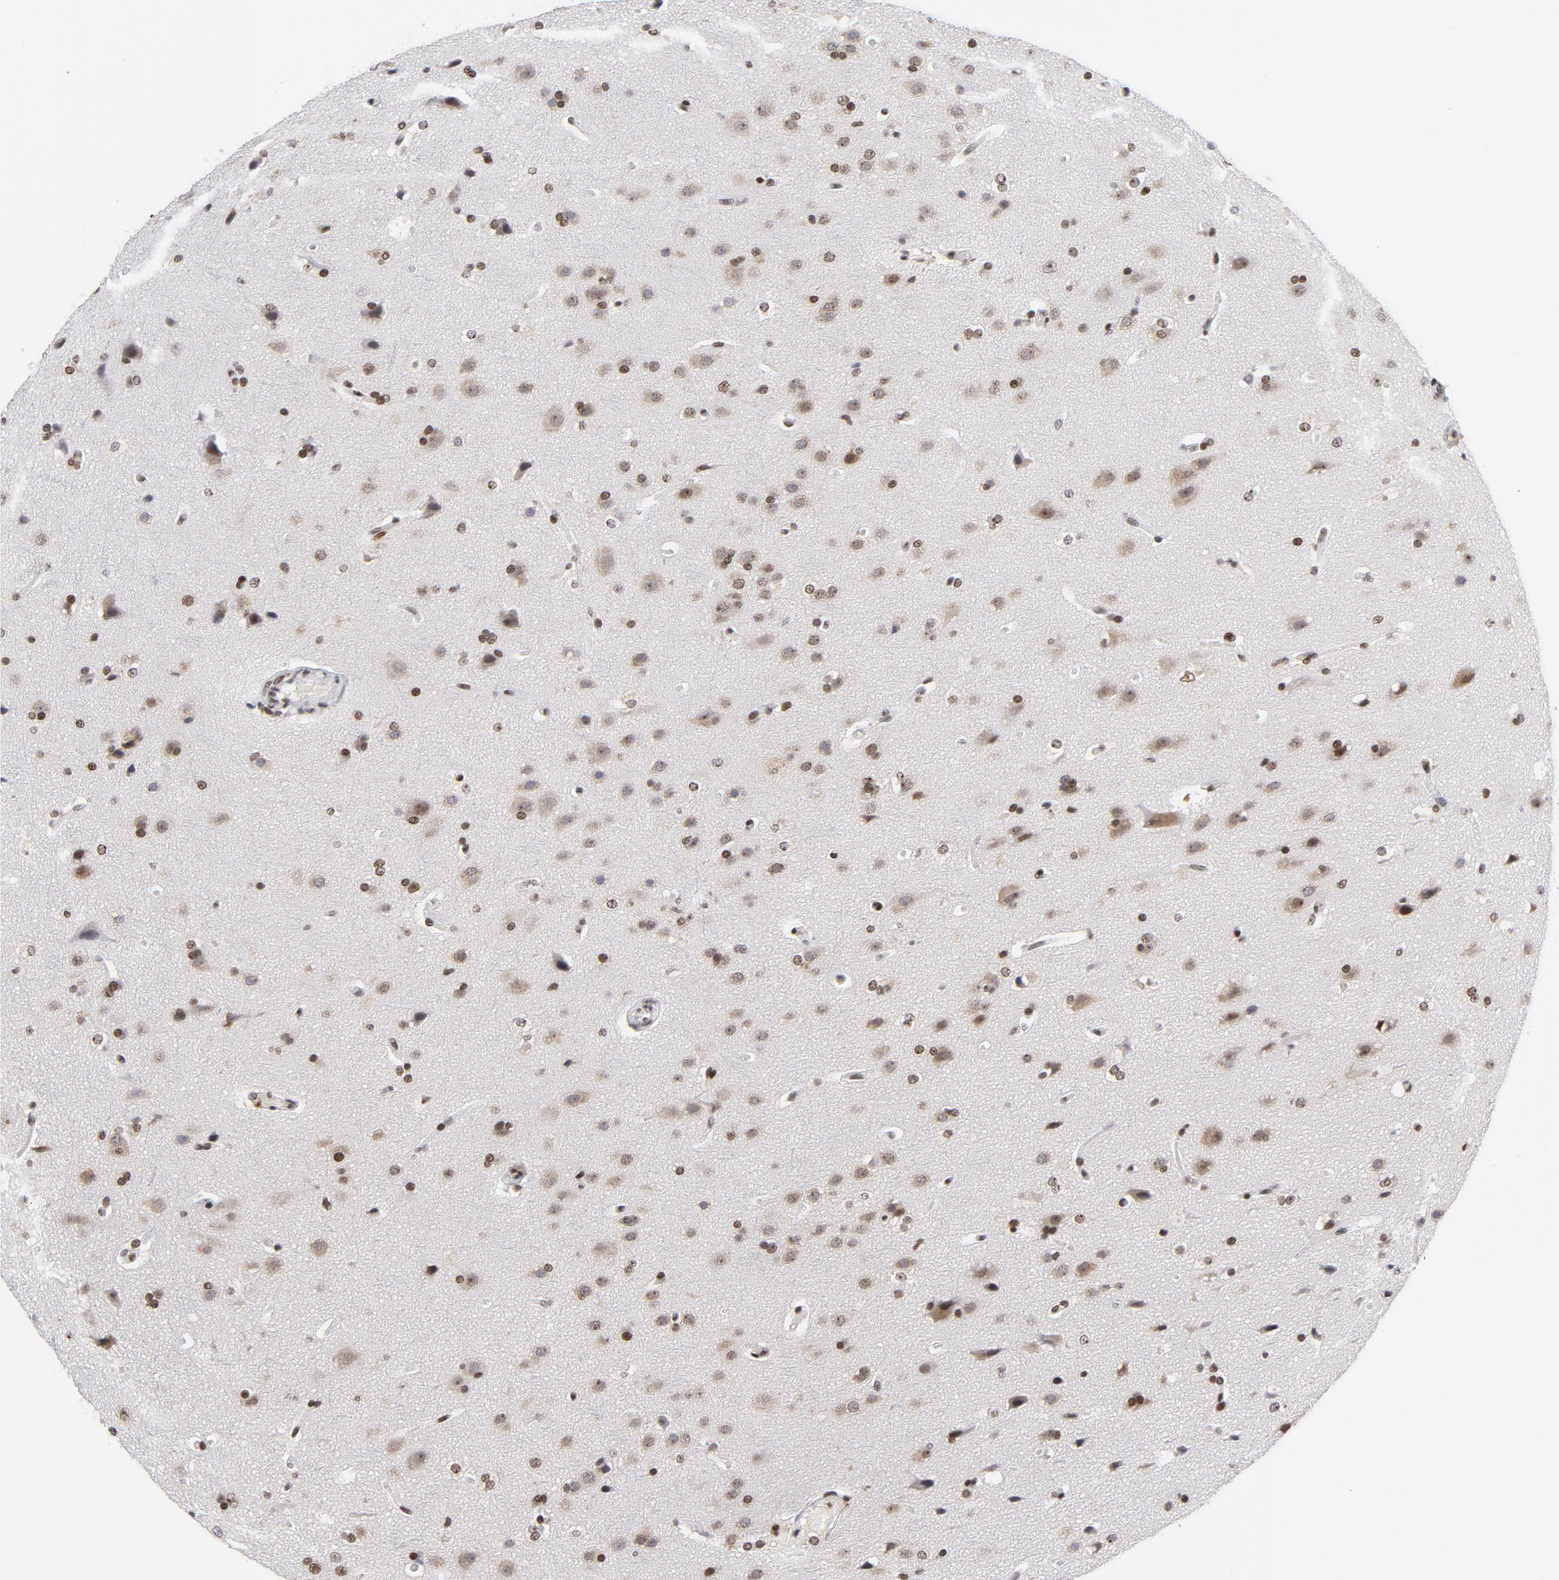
{"staining": {"intensity": "moderate", "quantity": "25%-75%", "location": "nuclear"}, "tissue": "glioma", "cell_type": "Tumor cells", "image_type": "cancer", "snomed": [{"axis": "morphology", "description": "Glioma, malignant, Low grade"}, {"axis": "topography", "description": "Cerebral cortex"}], "caption": "This photomicrograph shows malignant glioma (low-grade) stained with immunohistochemistry to label a protein in brown. The nuclear of tumor cells show moderate positivity for the protein. Nuclei are counter-stained blue.", "gene": "RFC4", "patient": {"sex": "female", "age": 47}}